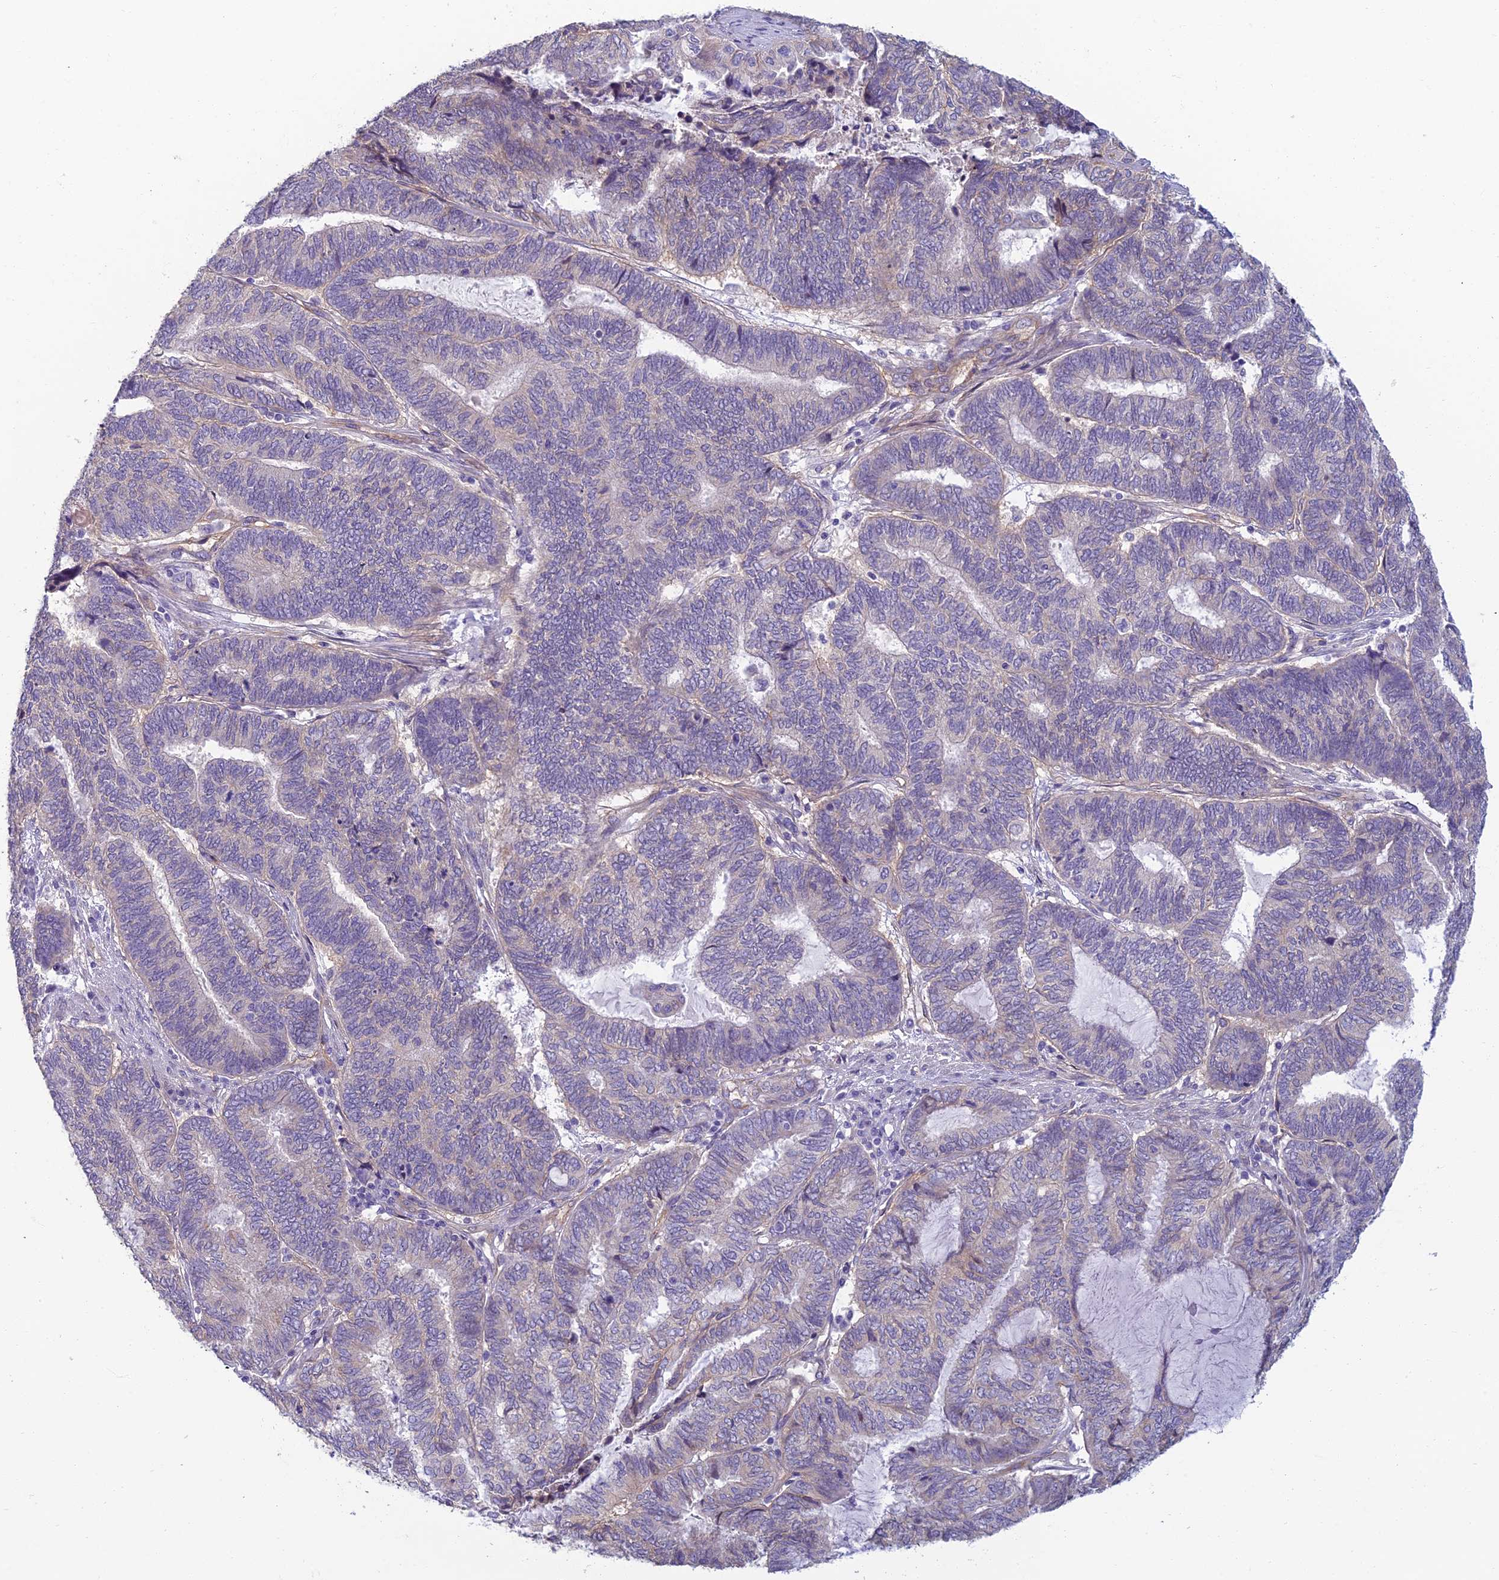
{"staining": {"intensity": "negative", "quantity": "none", "location": "none"}, "tissue": "endometrial cancer", "cell_type": "Tumor cells", "image_type": "cancer", "snomed": [{"axis": "morphology", "description": "Adenocarcinoma, NOS"}, {"axis": "topography", "description": "Uterus"}, {"axis": "topography", "description": "Endometrium"}], "caption": "IHC photomicrograph of human adenocarcinoma (endometrial) stained for a protein (brown), which exhibits no positivity in tumor cells. (Stains: DAB (3,3'-diaminobenzidine) IHC with hematoxylin counter stain, Microscopy: brightfield microscopy at high magnification).", "gene": "NEURL1", "patient": {"sex": "female", "age": 70}}